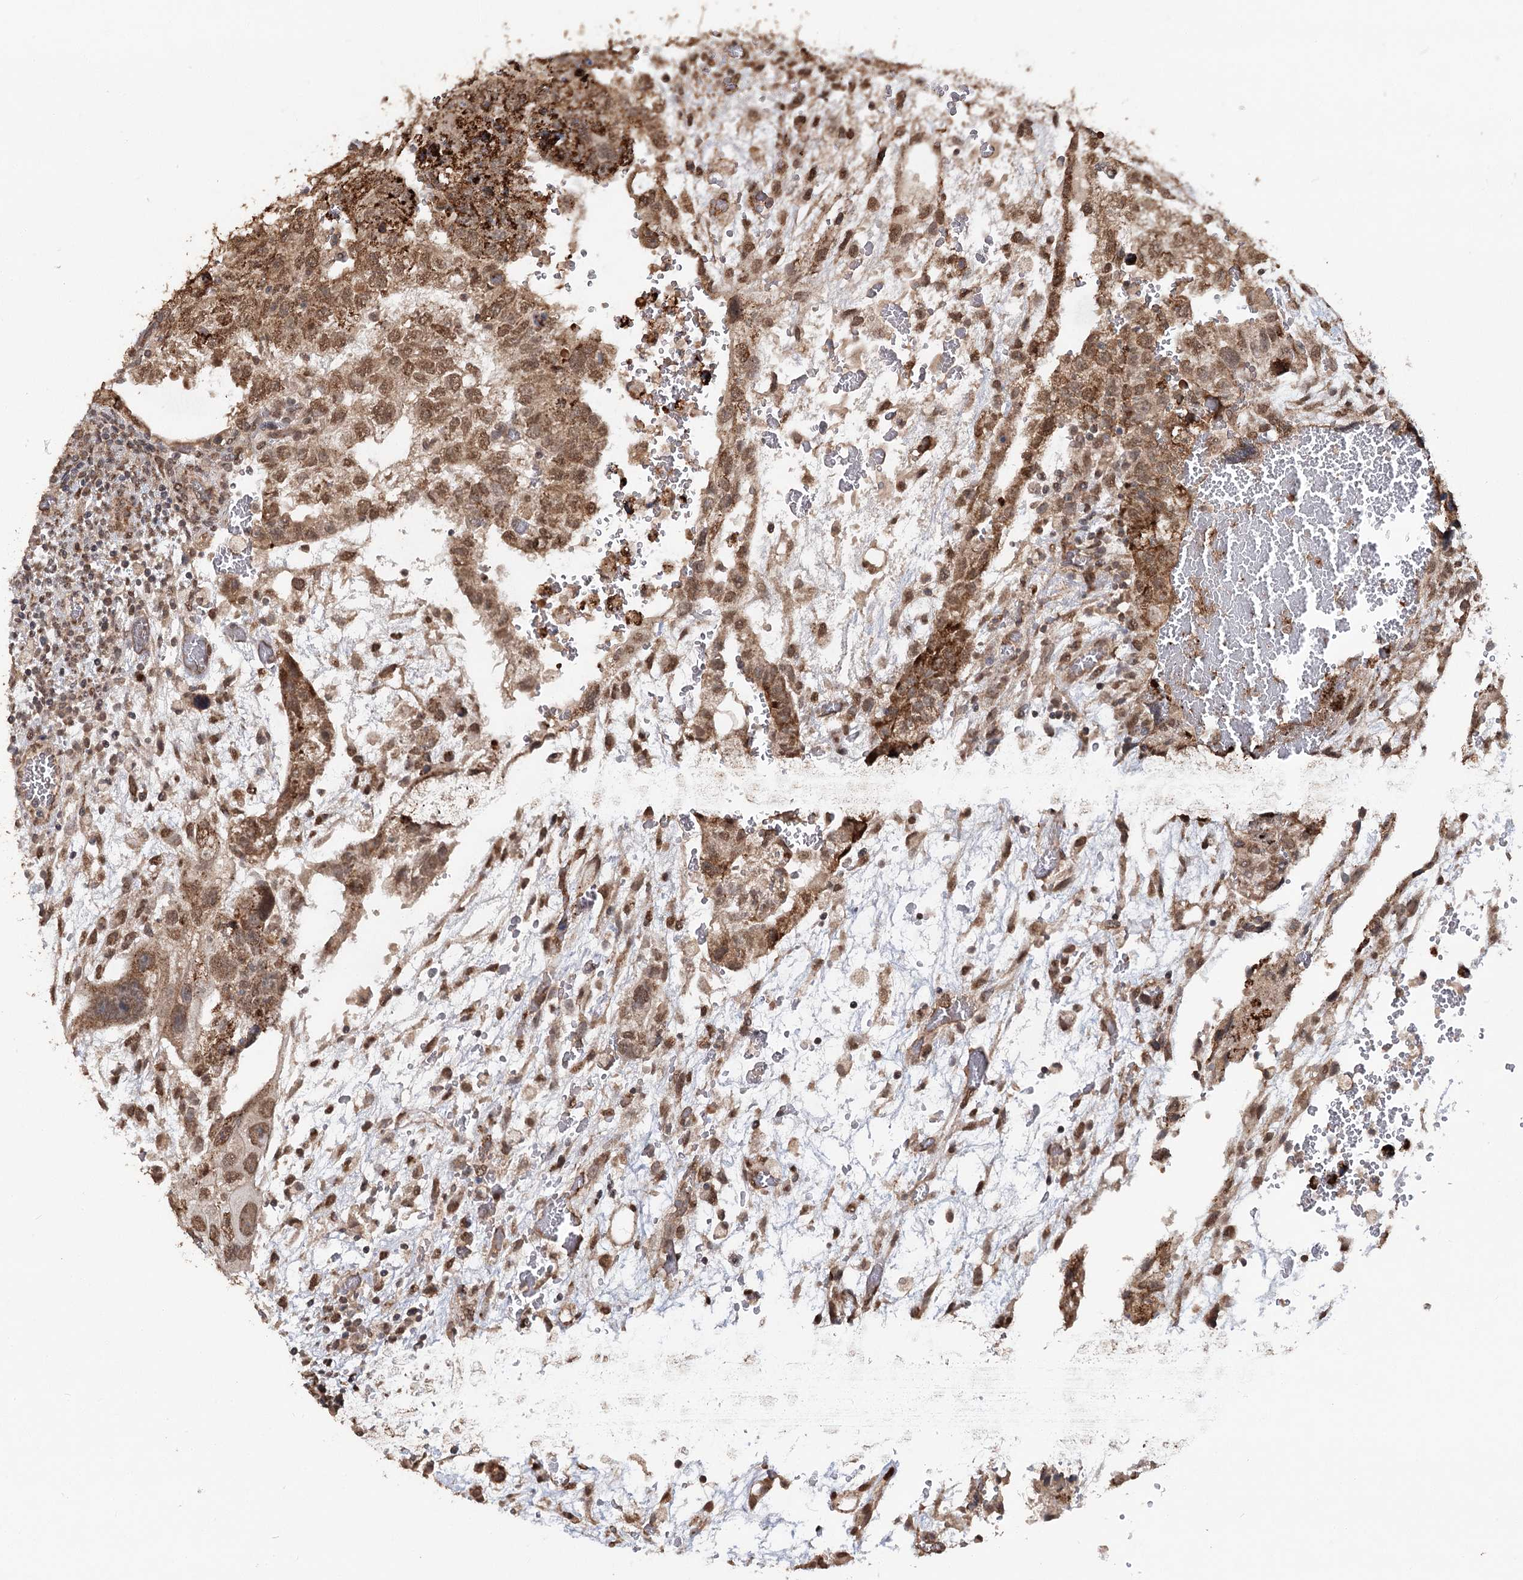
{"staining": {"intensity": "moderate", "quantity": ">75%", "location": "cytoplasmic/membranous,nuclear"}, "tissue": "testis cancer", "cell_type": "Tumor cells", "image_type": "cancer", "snomed": [{"axis": "morphology", "description": "Carcinoma, Embryonal, NOS"}, {"axis": "topography", "description": "Testis"}], "caption": "DAB immunohistochemical staining of human testis cancer (embryonal carcinoma) demonstrates moderate cytoplasmic/membranous and nuclear protein positivity in approximately >75% of tumor cells.", "gene": "ZNRF3", "patient": {"sex": "male", "age": 36}}